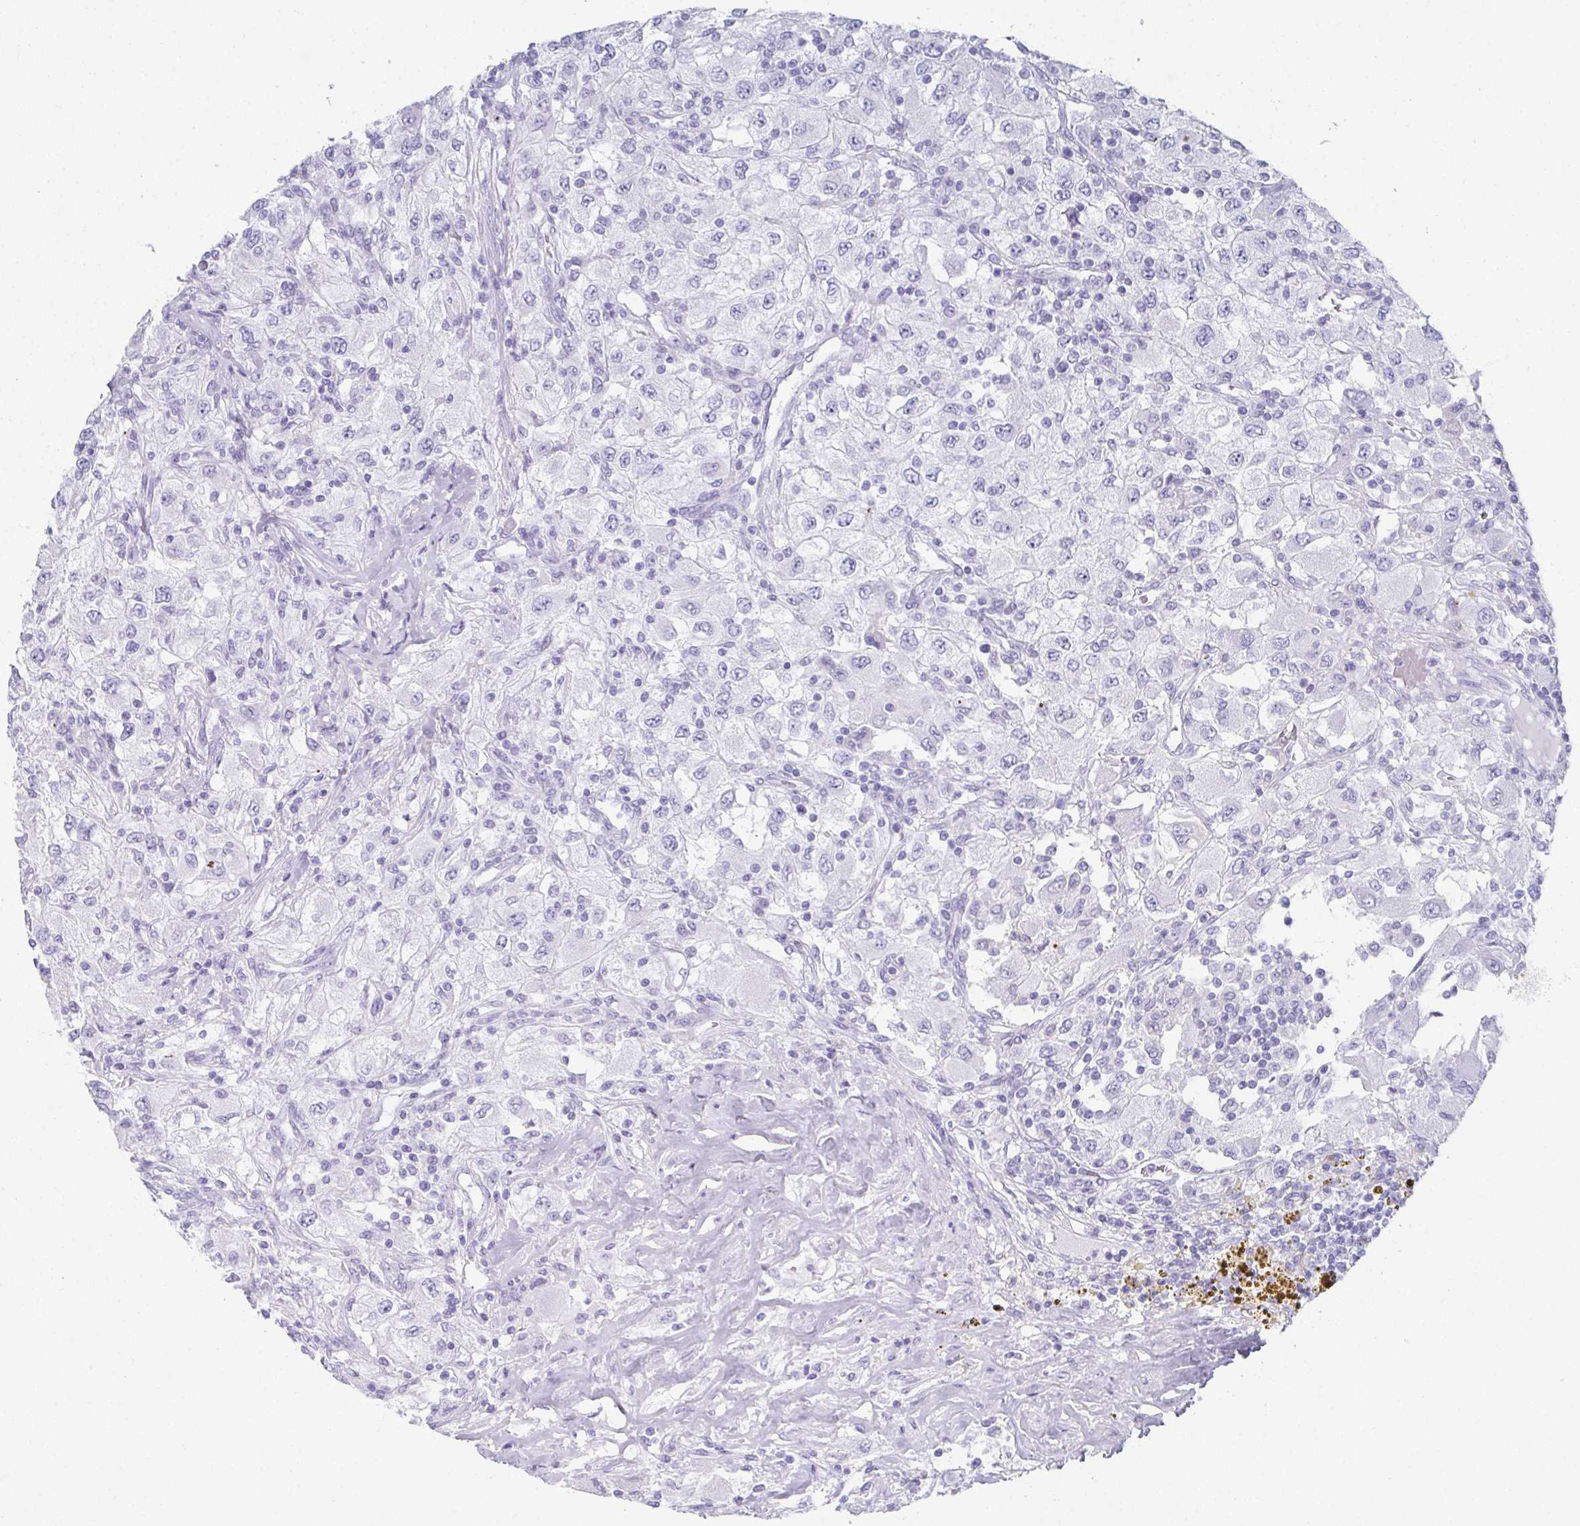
{"staining": {"intensity": "negative", "quantity": "none", "location": "none"}, "tissue": "renal cancer", "cell_type": "Tumor cells", "image_type": "cancer", "snomed": [{"axis": "morphology", "description": "Adenocarcinoma, NOS"}, {"axis": "topography", "description": "Kidney"}], "caption": "Tumor cells are negative for brown protein staining in adenocarcinoma (renal). (DAB (3,3'-diaminobenzidine) immunohistochemistry (IHC), high magnification).", "gene": "SYCP1", "patient": {"sex": "female", "age": 67}}